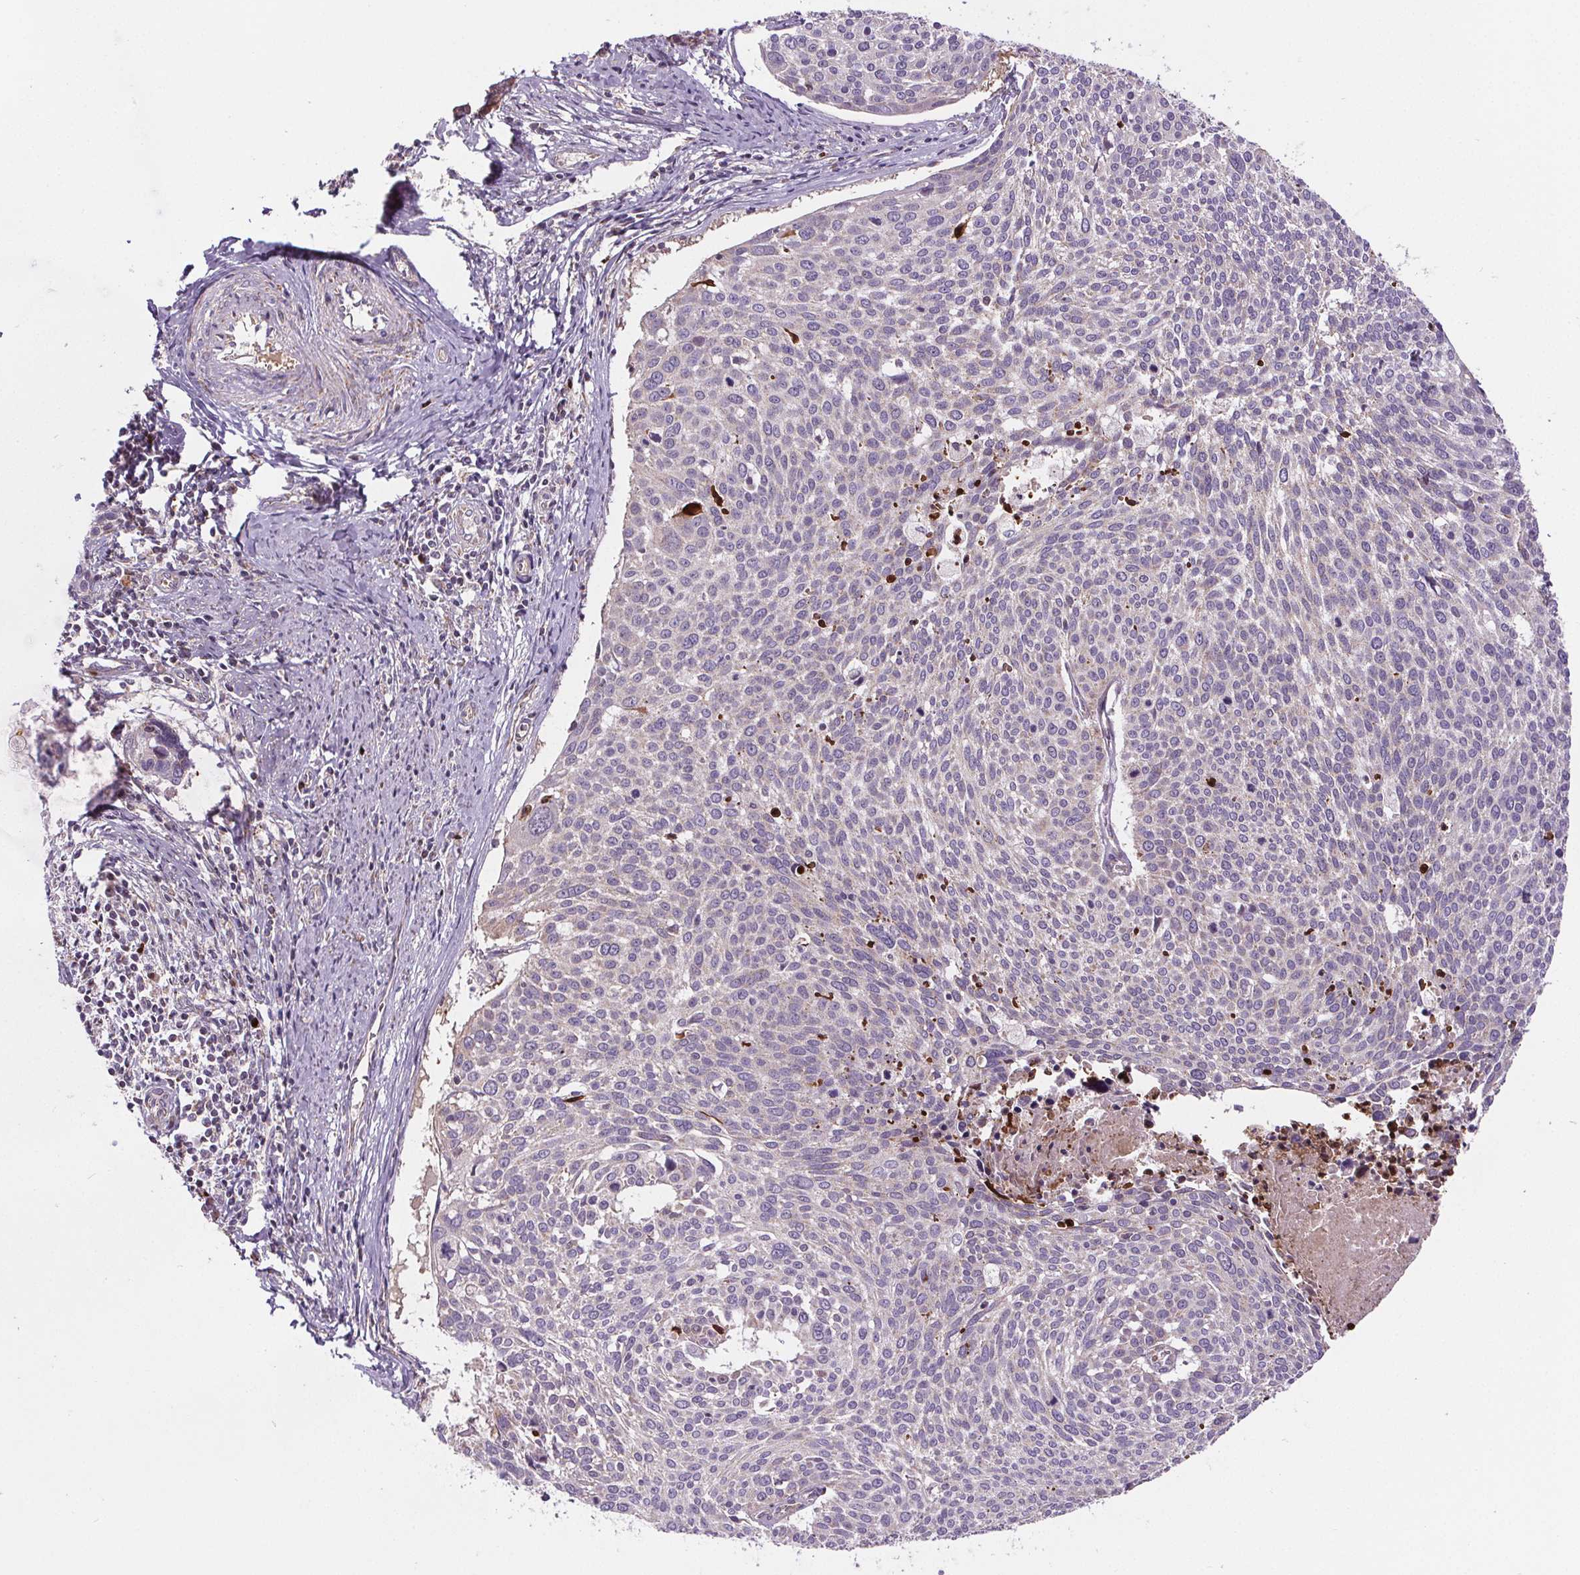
{"staining": {"intensity": "weak", "quantity": "25%-75%", "location": "cytoplasmic/membranous"}, "tissue": "cervical cancer", "cell_type": "Tumor cells", "image_type": "cancer", "snomed": [{"axis": "morphology", "description": "Squamous cell carcinoma, NOS"}, {"axis": "topography", "description": "Cervix"}], "caption": "Immunohistochemical staining of human cervical cancer demonstrates low levels of weak cytoplasmic/membranous protein staining in approximately 25%-75% of tumor cells. The protein of interest is shown in brown color, while the nuclei are stained blue.", "gene": "SUCLA2", "patient": {"sex": "female", "age": 39}}